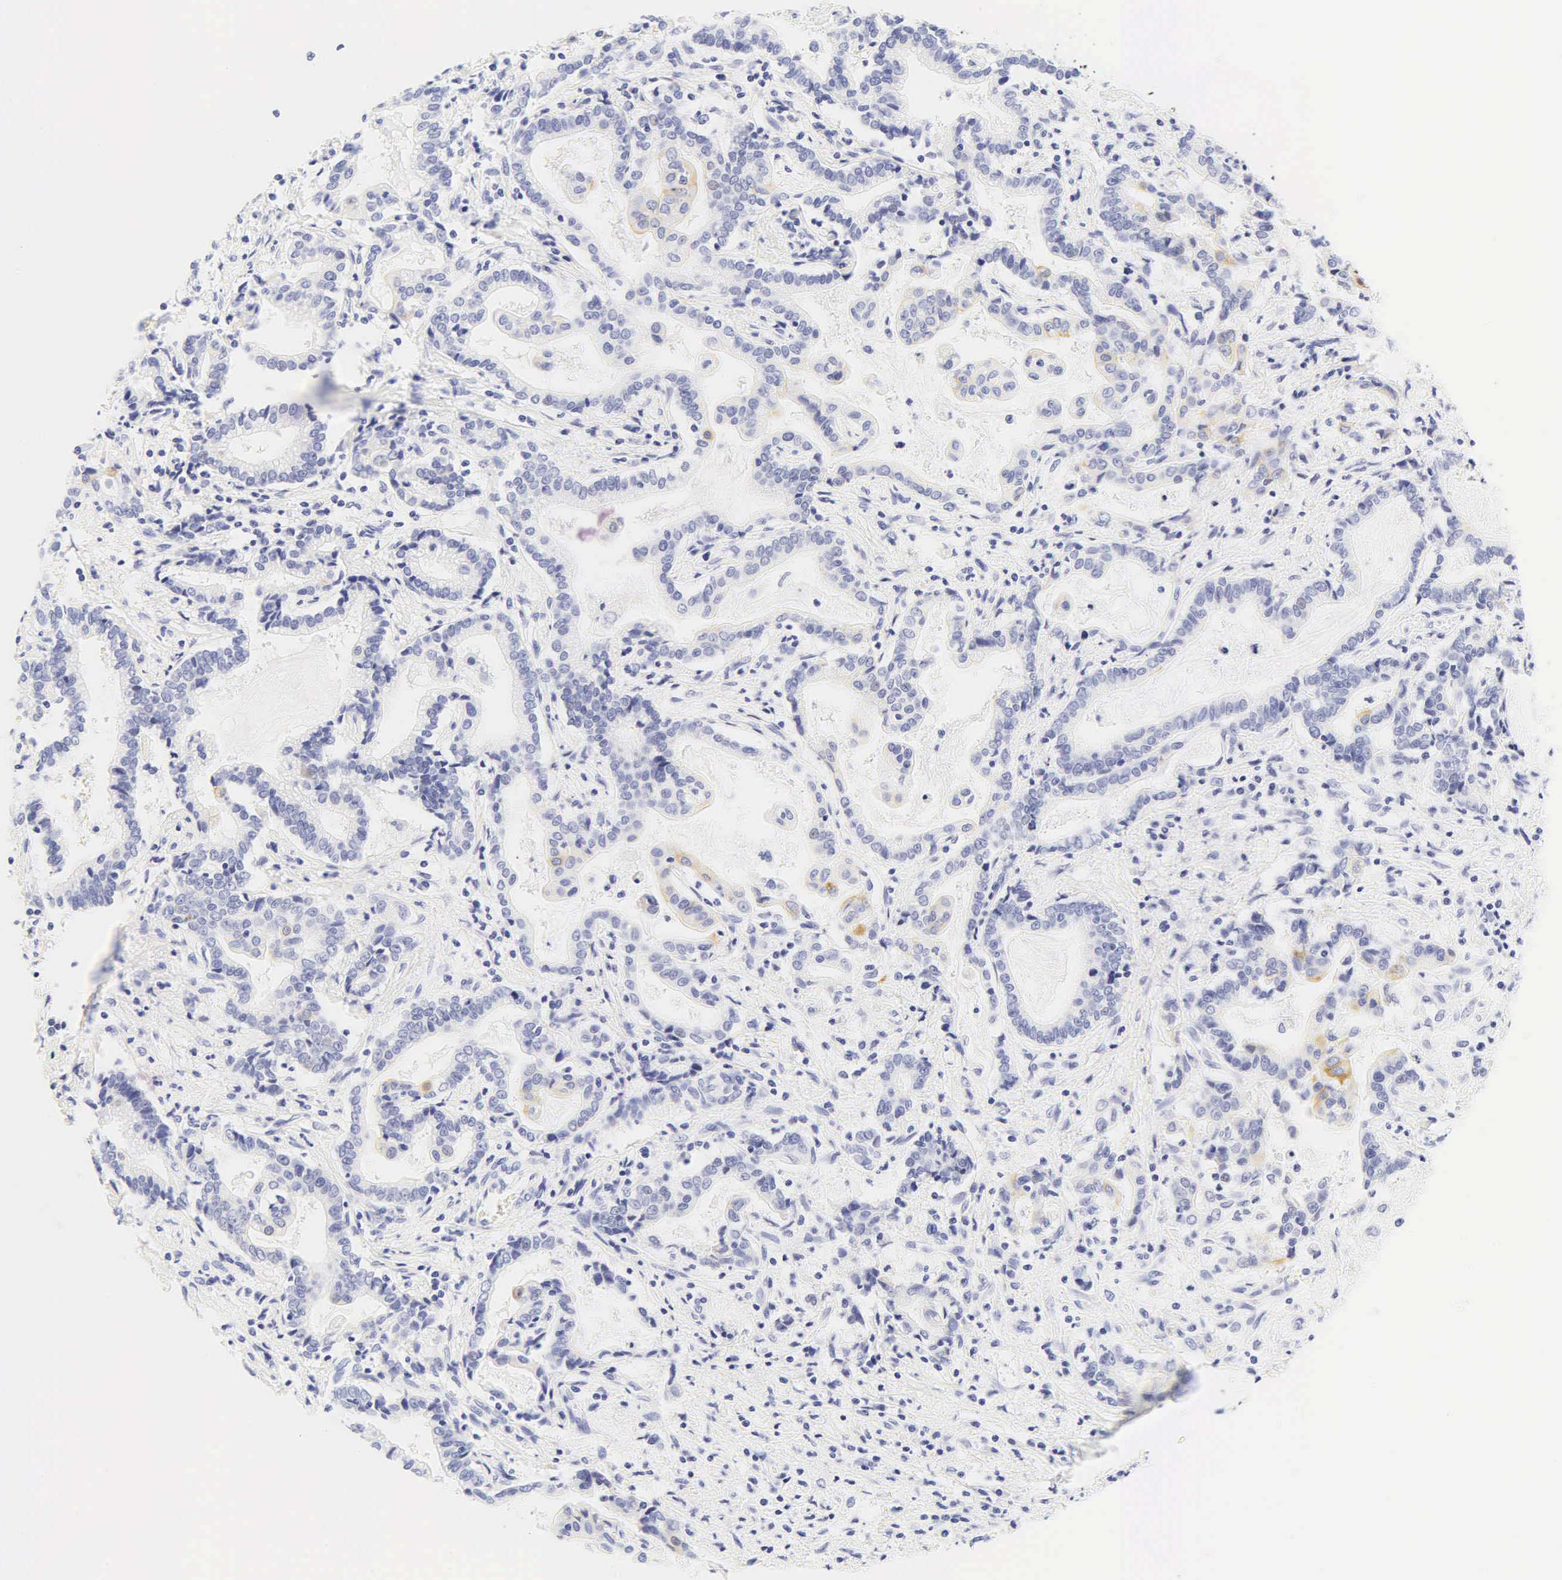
{"staining": {"intensity": "negative", "quantity": "none", "location": "none"}, "tissue": "liver cancer", "cell_type": "Tumor cells", "image_type": "cancer", "snomed": [{"axis": "morphology", "description": "Cholangiocarcinoma"}, {"axis": "topography", "description": "Liver"}], "caption": "There is no significant positivity in tumor cells of liver cancer (cholangiocarcinoma). (IHC, brightfield microscopy, high magnification).", "gene": "KRT20", "patient": {"sex": "male", "age": 57}}